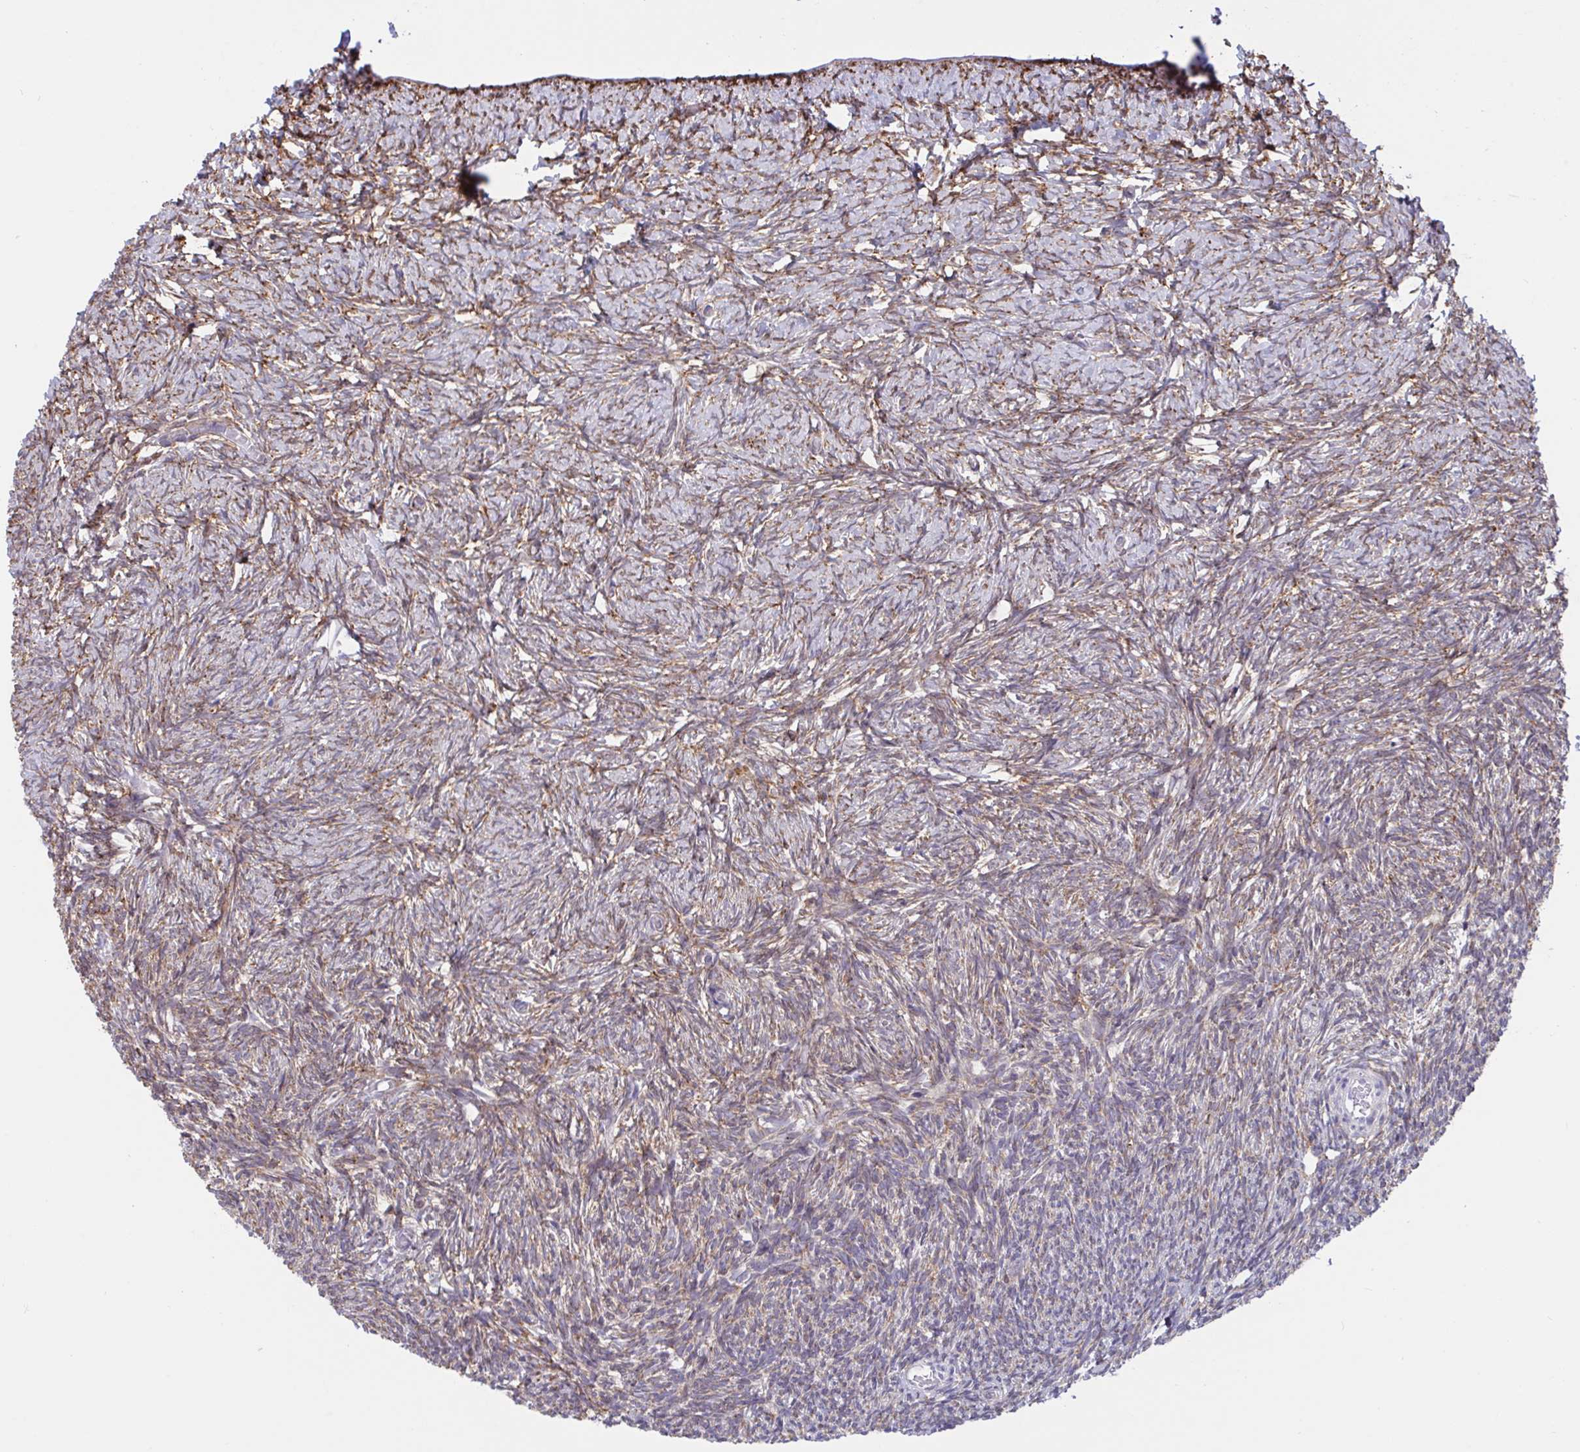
{"staining": {"intensity": "weak", "quantity": ">75%", "location": "cytoplasmic/membranous"}, "tissue": "ovary", "cell_type": "Follicle cells", "image_type": "normal", "snomed": [{"axis": "morphology", "description": "Normal tissue, NOS"}, {"axis": "topography", "description": "Ovary"}], "caption": "Protein staining demonstrates weak cytoplasmic/membranous positivity in approximately >75% of follicle cells in benign ovary. (DAB = brown stain, brightfield microscopy at high magnification).", "gene": "ASPH", "patient": {"sex": "female", "age": 39}}